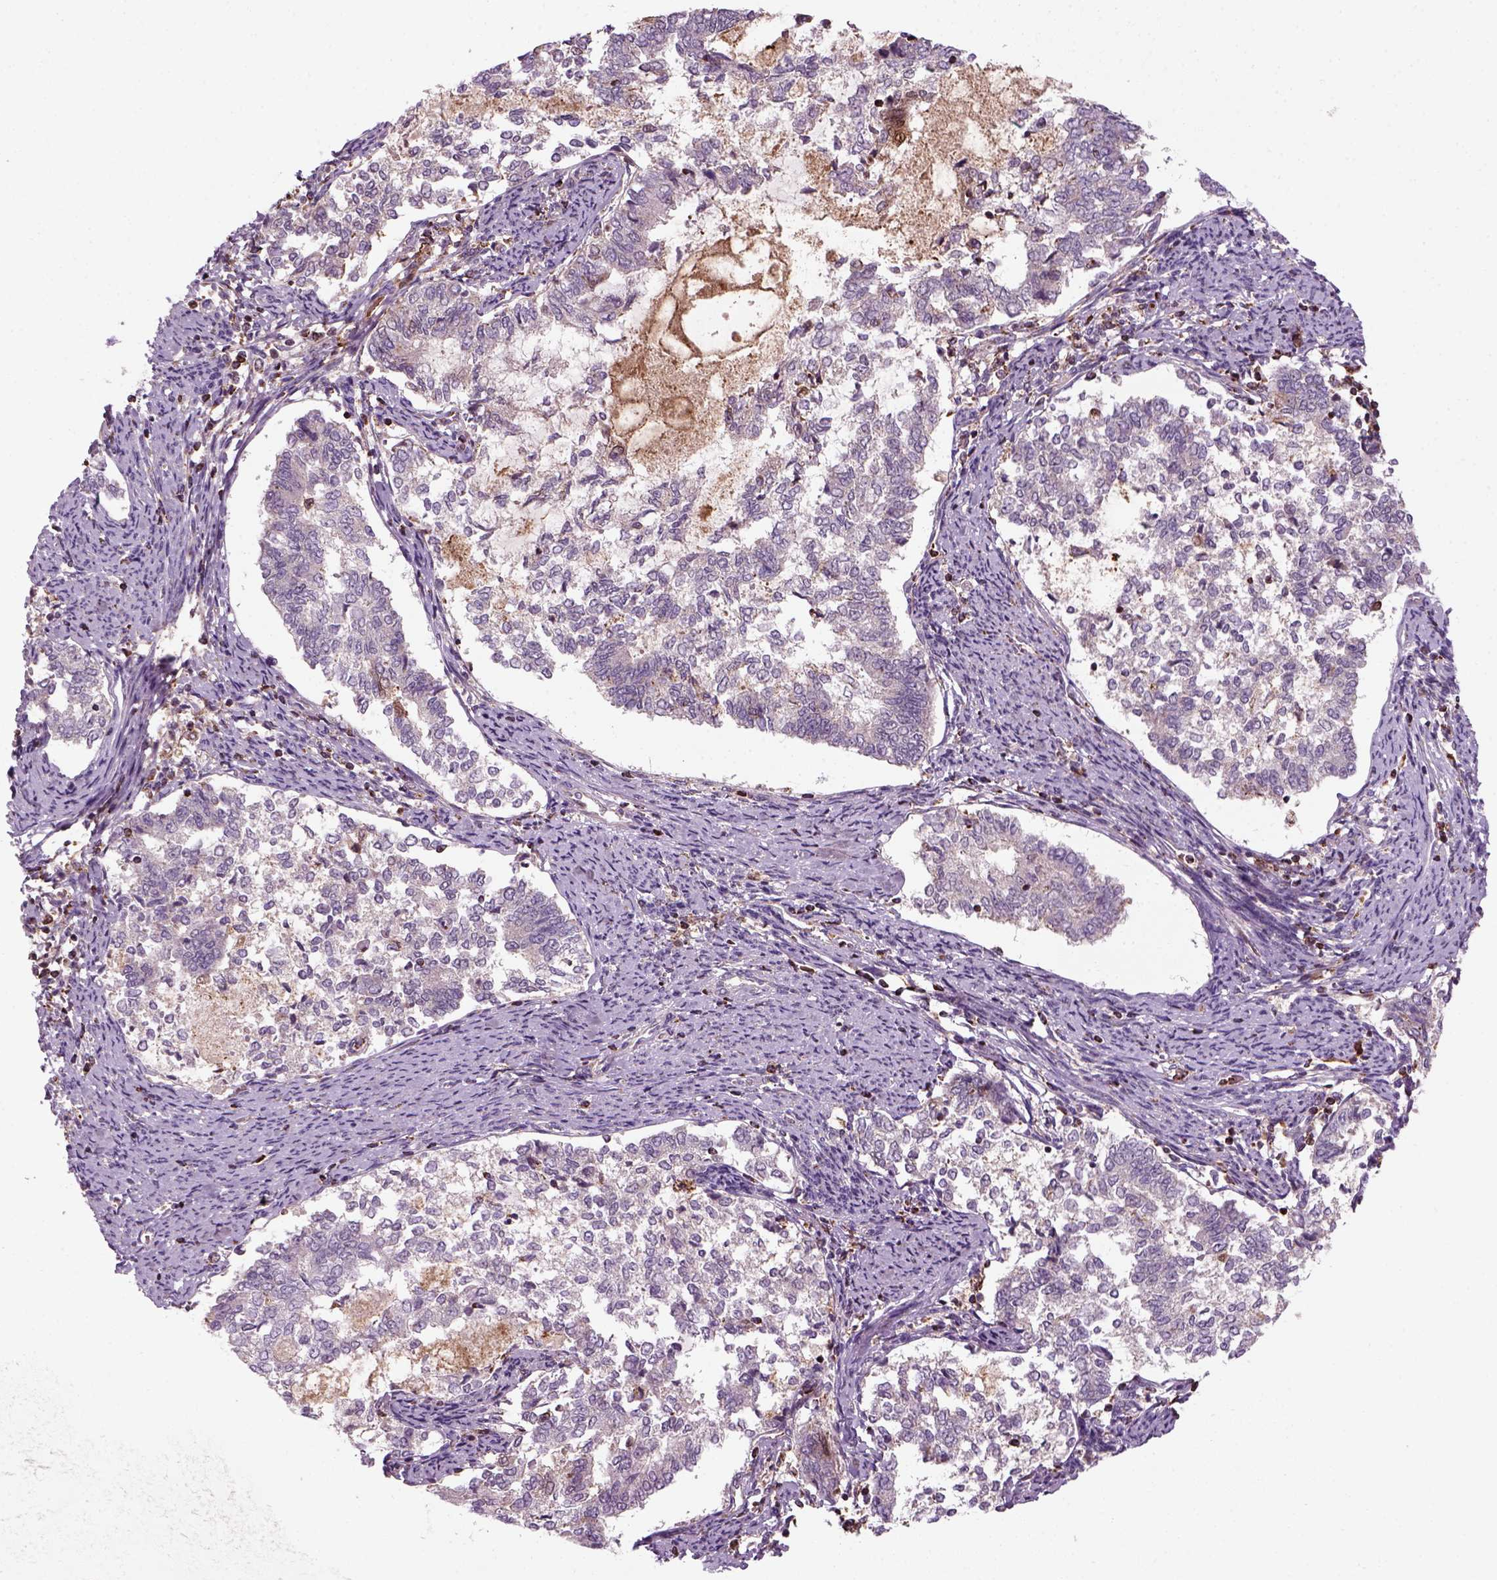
{"staining": {"intensity": "negative", "quantity": "none", "location": "none"}, "tissue": "endometrial cancer", "cell_type": "Tumor cells", "image_type": "cancer", "snomed": [{"axis": "morphology", "description": "Adenocarcinoma, NOS"}, {"axis": "topography", "description": "Endometrium"}], "caption": "Histopathology image shows no significant protein positivity in tumor cells of endometrial adenocarcinoma.", "gene": "NUDT16L1", "patient": {"sex": "female", "age": 65}}